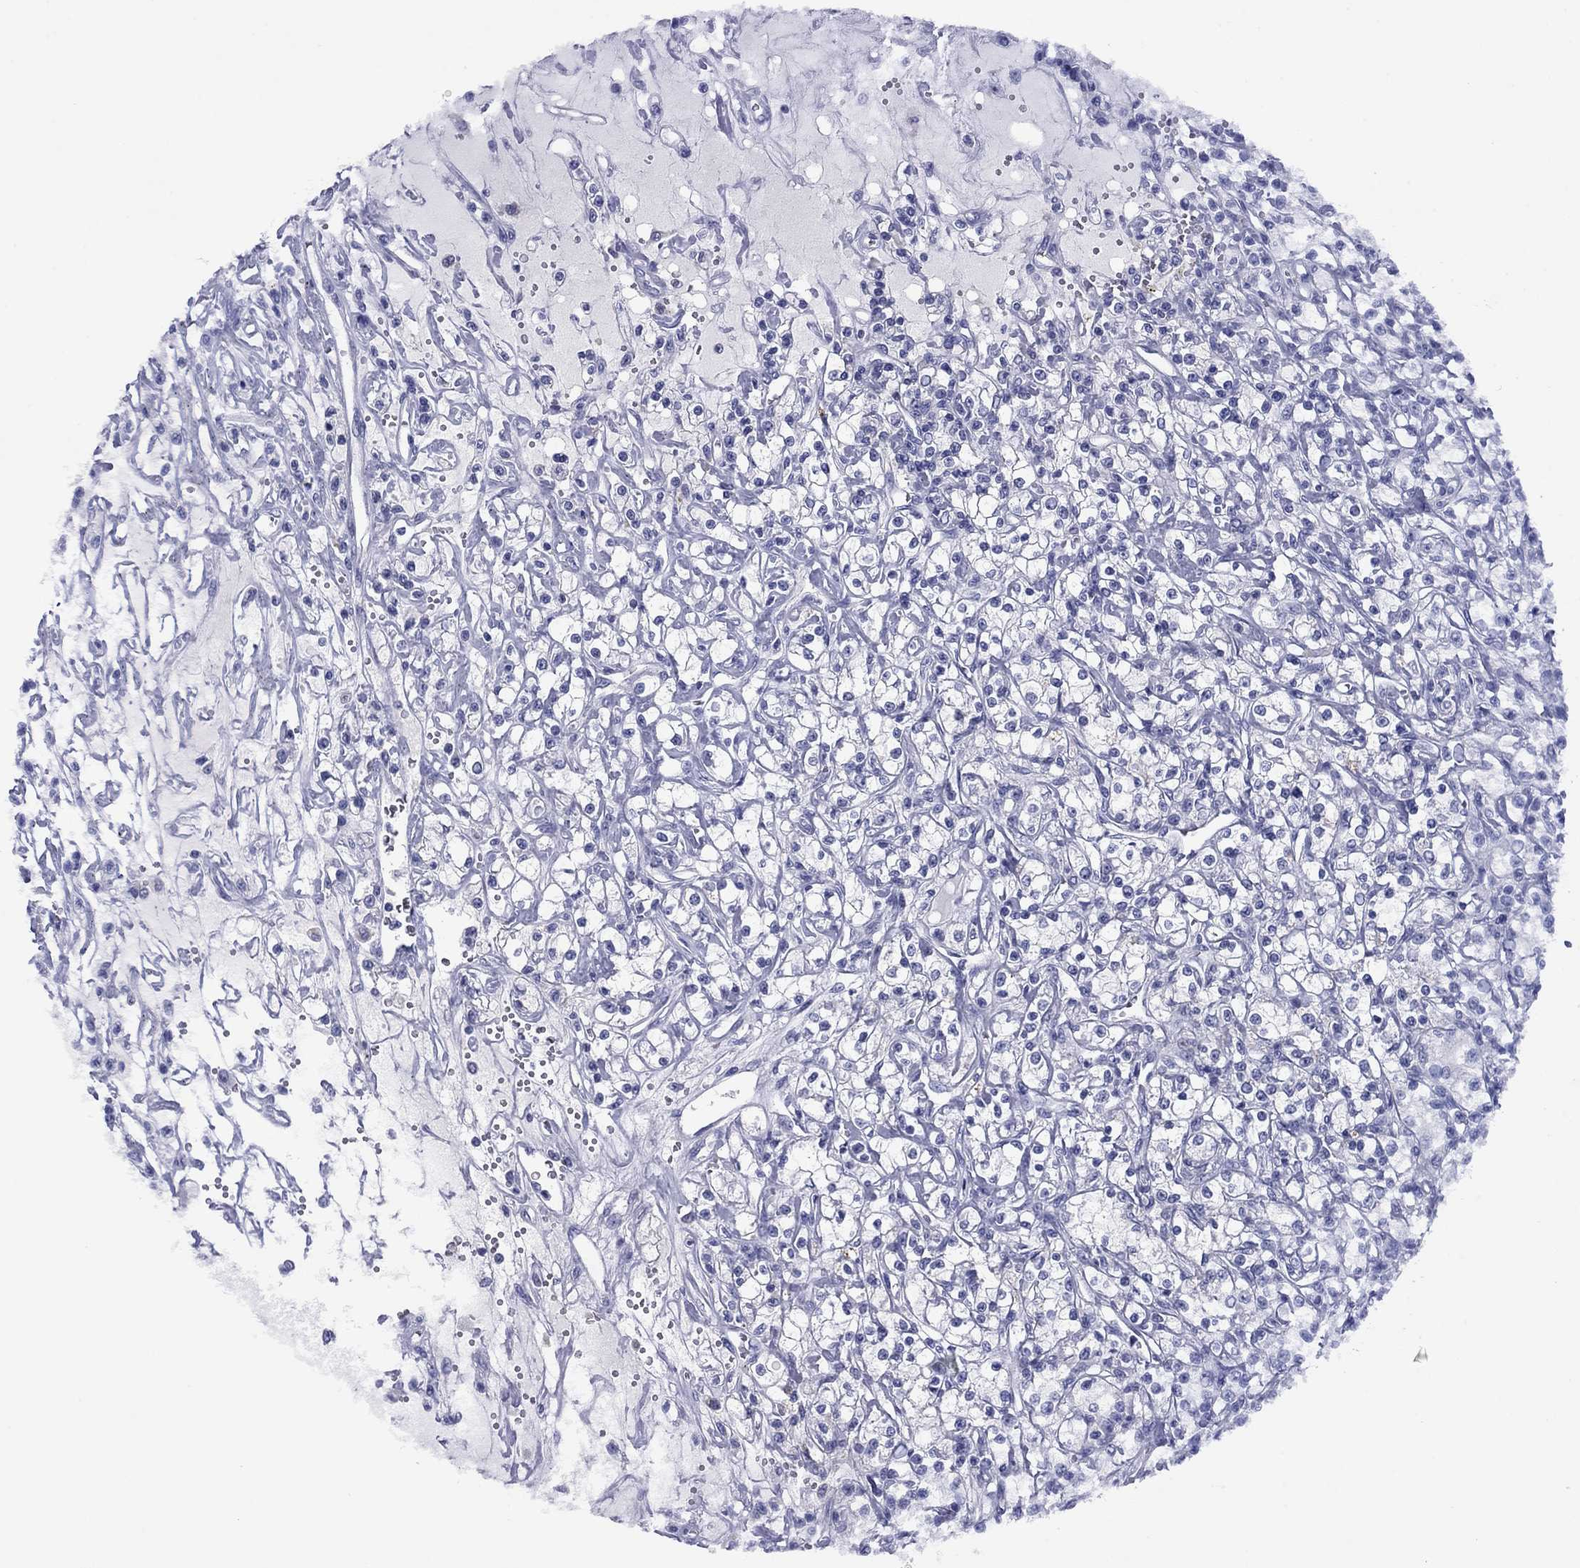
{"staining": {"intensity": "negative", "quantity": "none", "location": "none"}, "tissue": "renal cancer", "cell_type": "Tumor cells", "image_type": "cancer", "snomed": [{"axis": "morphology", "description": "Adenocarcinoma, NOS"}, {"axis": "topography", "description": "Kidney"}], "caption": "Human renal cancer stained for a protein using immunohistochemistry reveals no positivity in tumor cells.", "gene": "TCFL5", "patient": {"sex": "female", "age": 59}}